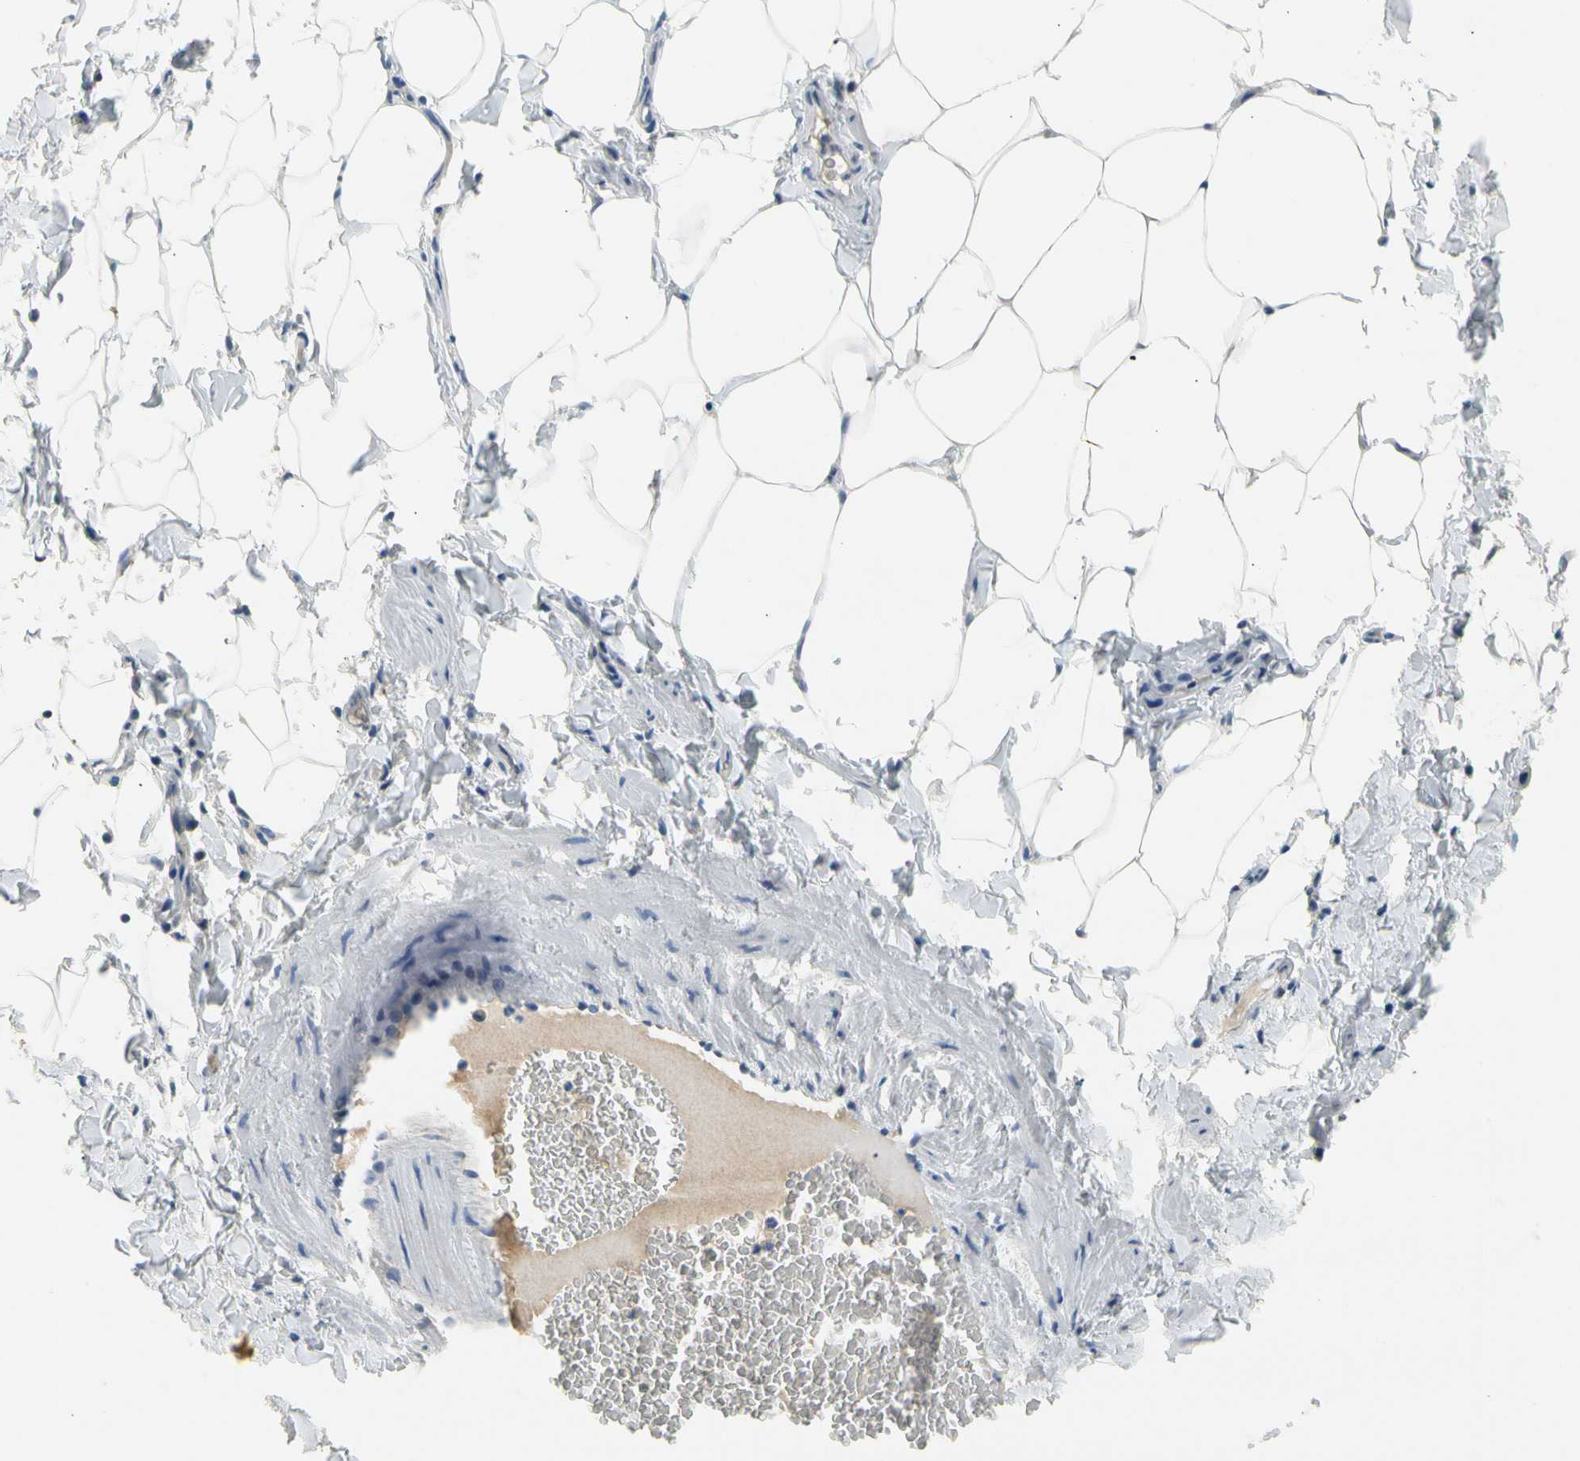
{"staining": {"intensity": "negative", "quantity": "none", "location": "none"}, "tissue": "adipose tissue", "cell_type": "Adipocytes", "image_type": "normal", "snomed": [{"axis": "morphology", "description": "Normal tissue, NOS"}, {"axis": "topography", "description": "Vascular tissue"}], "caption": "High power microscopy image of an immunohistochemistry image of unremarkable adipose tissue, revealing no significant positivity in adipocytes.", "gene": "CA14", "patient": {"sex": "male", "age": 41}}